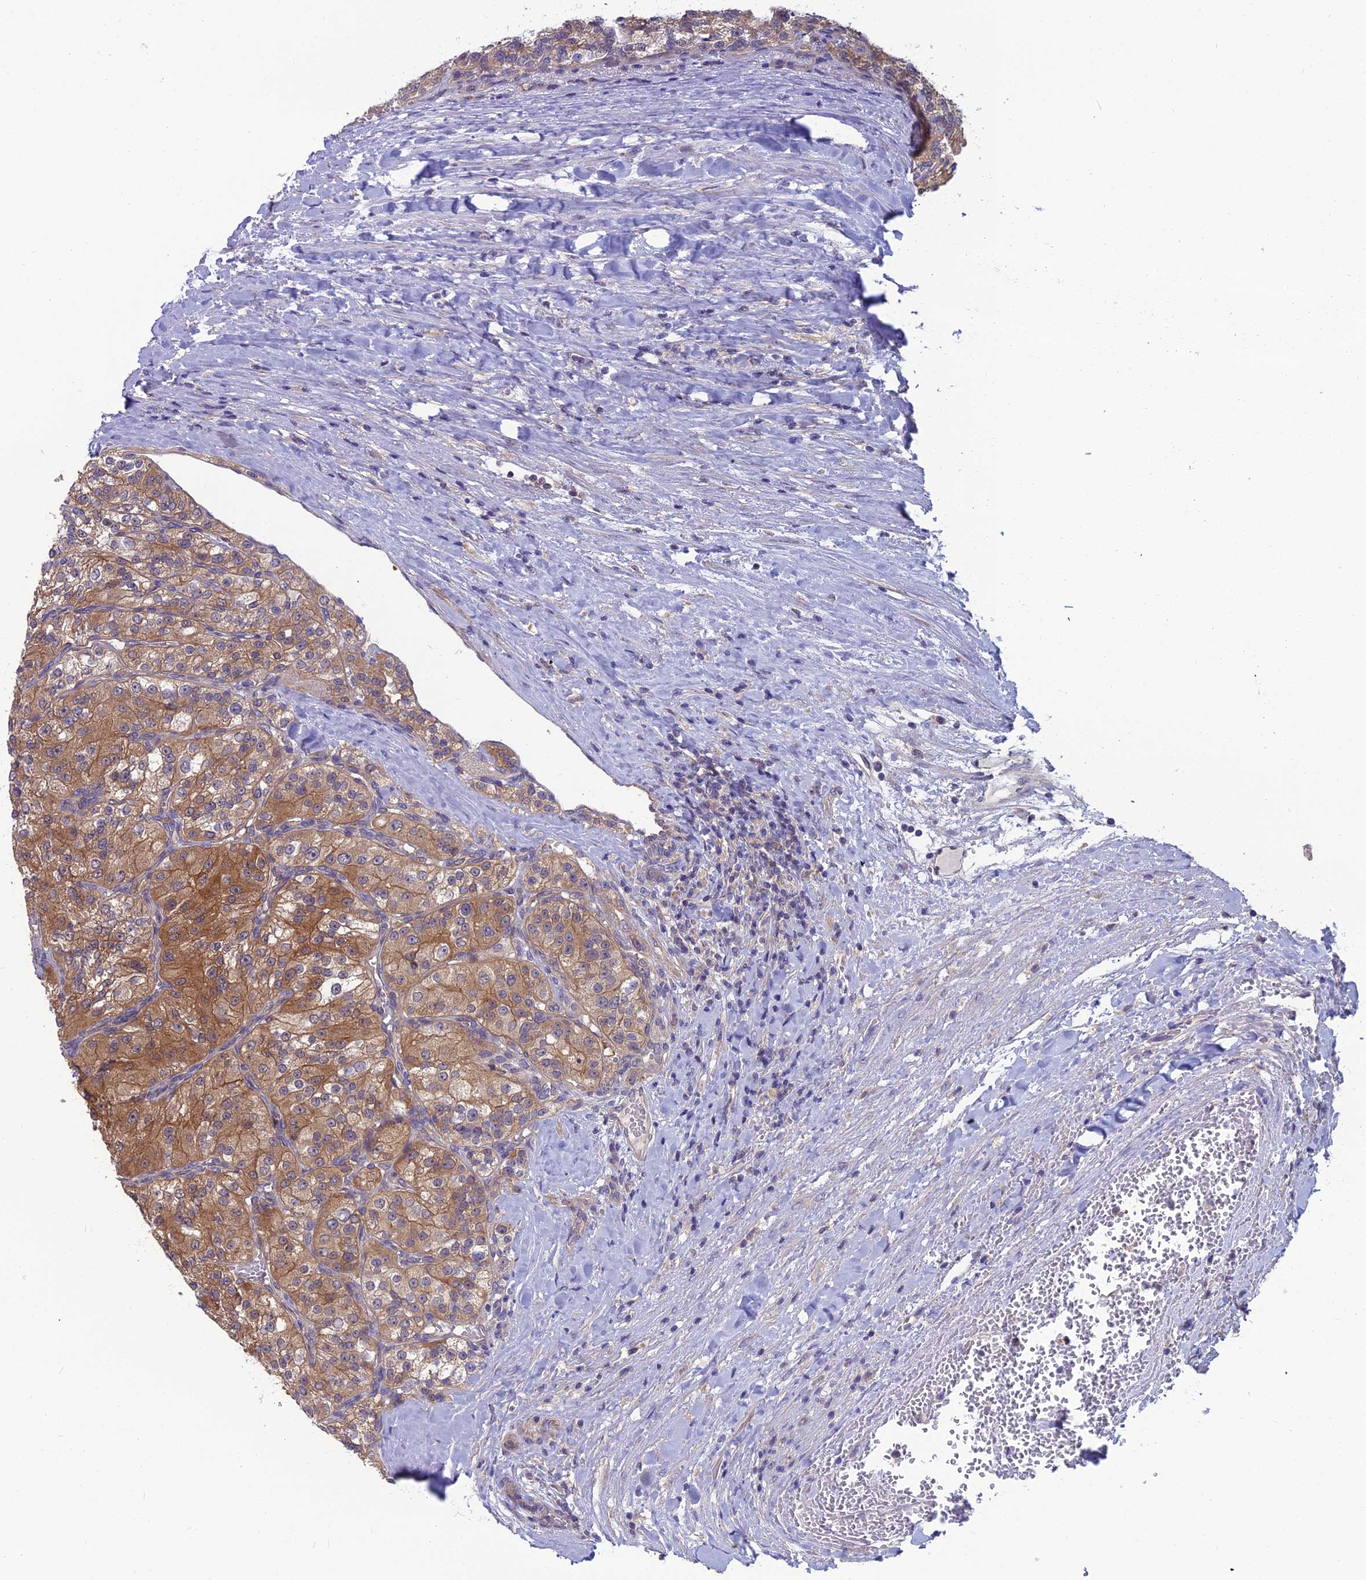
{"staining": {"intensity": "moderate", "quantity": ">75%", "location": "cytoplasmic/membranous"}, "tissue": "renal cancer", "cell_type": "Tumor cells", "image_type": "cancer", "snomed": [{"axis": "morphology", "description": "Adenocarcinoma, NOS"}, {"axis": "topography", "description": "Kidney"}], "caption": "There is medium levels of moderate cytoplasmic/membranous staining in tumor cells of renal cancer, as demonstrated by immunohistochemical staining (brown color).", "gene": "MVD", "patient": {"sex": "female", "age": 63}}